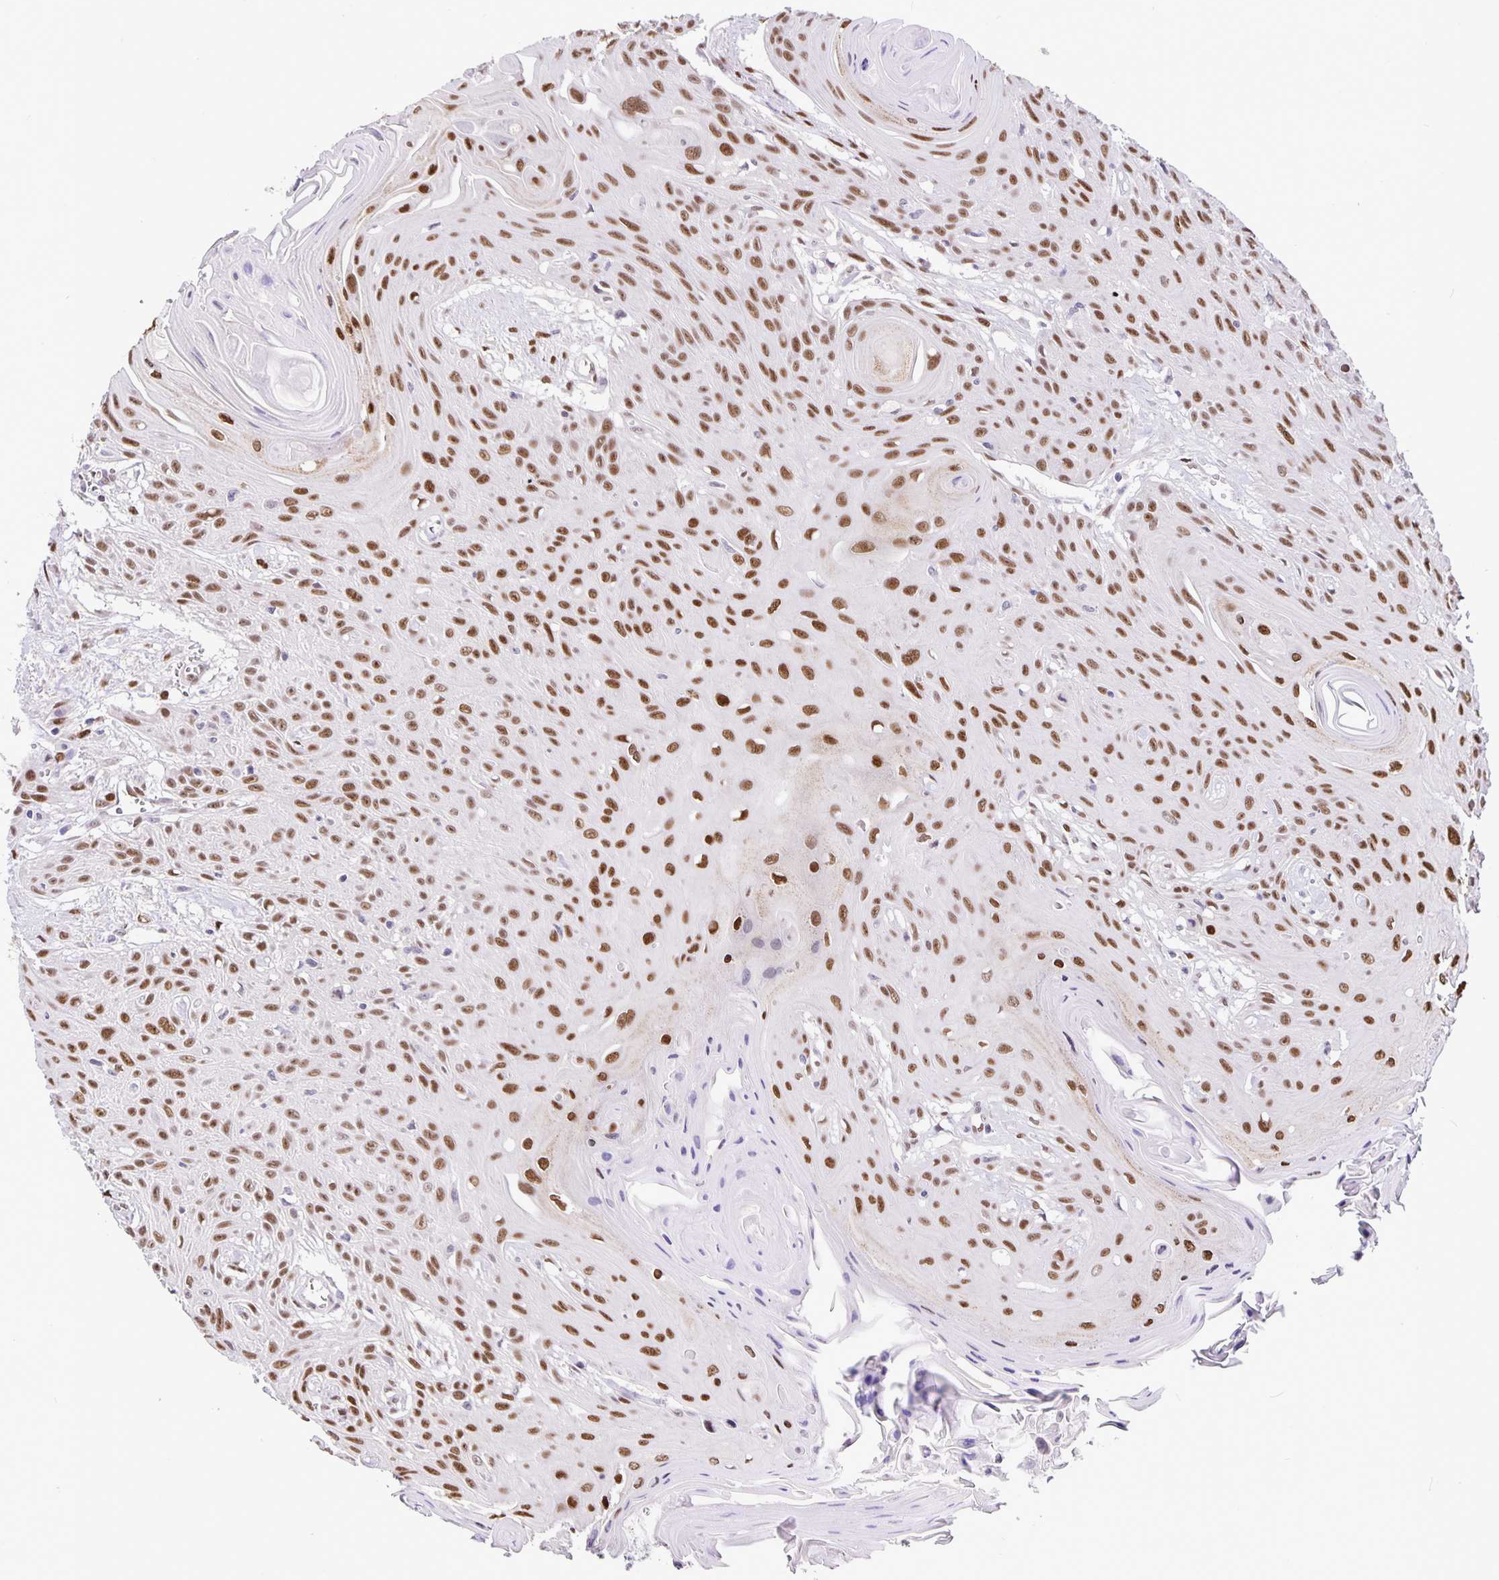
{"staining": {"intensity": "moderate", "quantity": ">75%", "location": "nuclear"}, "tissue": "head and neck cancer", "cell_type": "Tumor cells", "image_type": "cancer", "snomed": [{"axis": "morphology", "description": "Squamous cell carcinoma, NOS"}, {"axis": "topography", "description": "Lymph node"}, {"axis": "topography", "description": "Salivary gland"}, {"axis": "topography", "description": "Head-Neck"}], "caption": "Squamous cell carcinoma (head and neck) stained with a protein marker demonstrates moderate staining in tumor cells.", "gene": "FOSL2", "patient": {"sex": "female", "age": 74}}